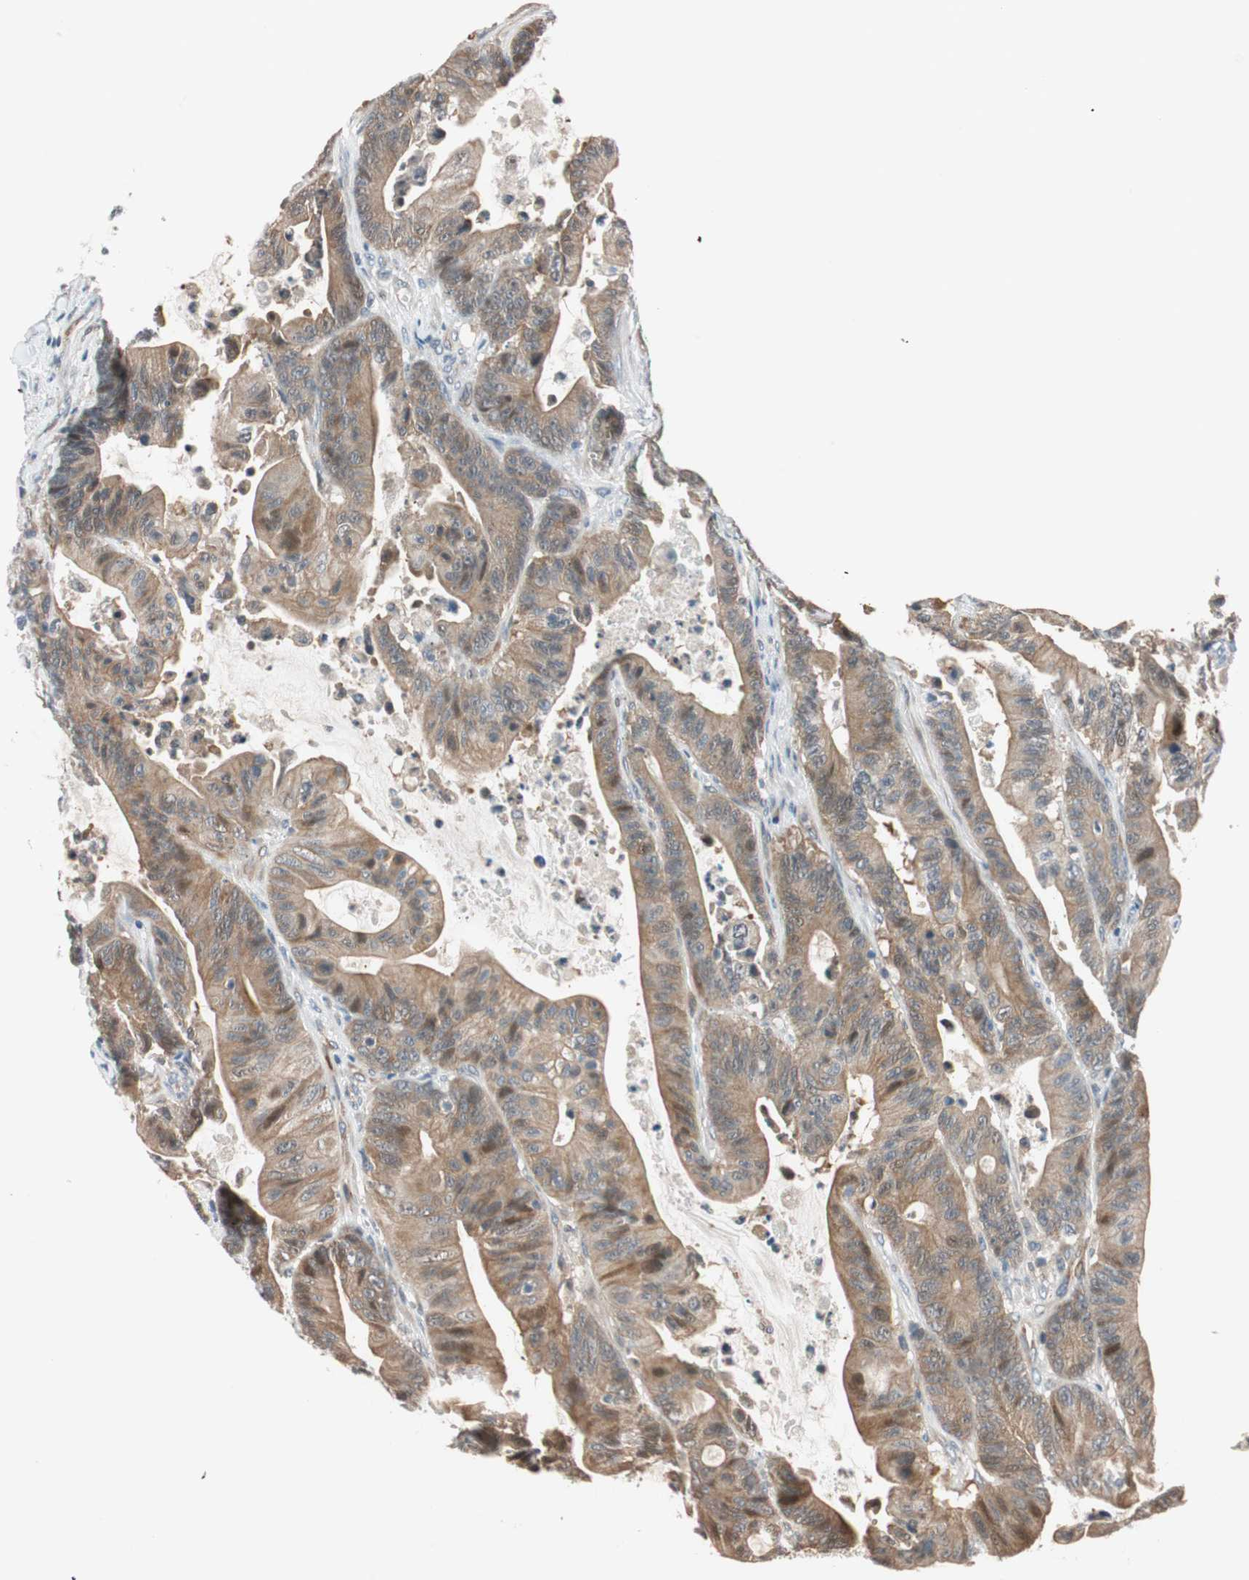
{"staining": {"intensity": "weak", "quantity": ">75%", "location": "cytoplasmic/membranous"}, "tissue": "colorectal cancer", "cell_type": "Tumor cells", "image_type": "cancer", "snomed": [{"axis": "morphology", "description": "Adenocarcinoma, NOS"}, {"axis": "topography", "description": "Colon"}], "caption": "Protein expression analysis of colorectal adenocarcinoma reveals weak cytoplasmic/membranous positivity in approximately >75% of tumor cells.", "gene": "PIK3R3", "patient": {"sex": "female", "age": 84}}